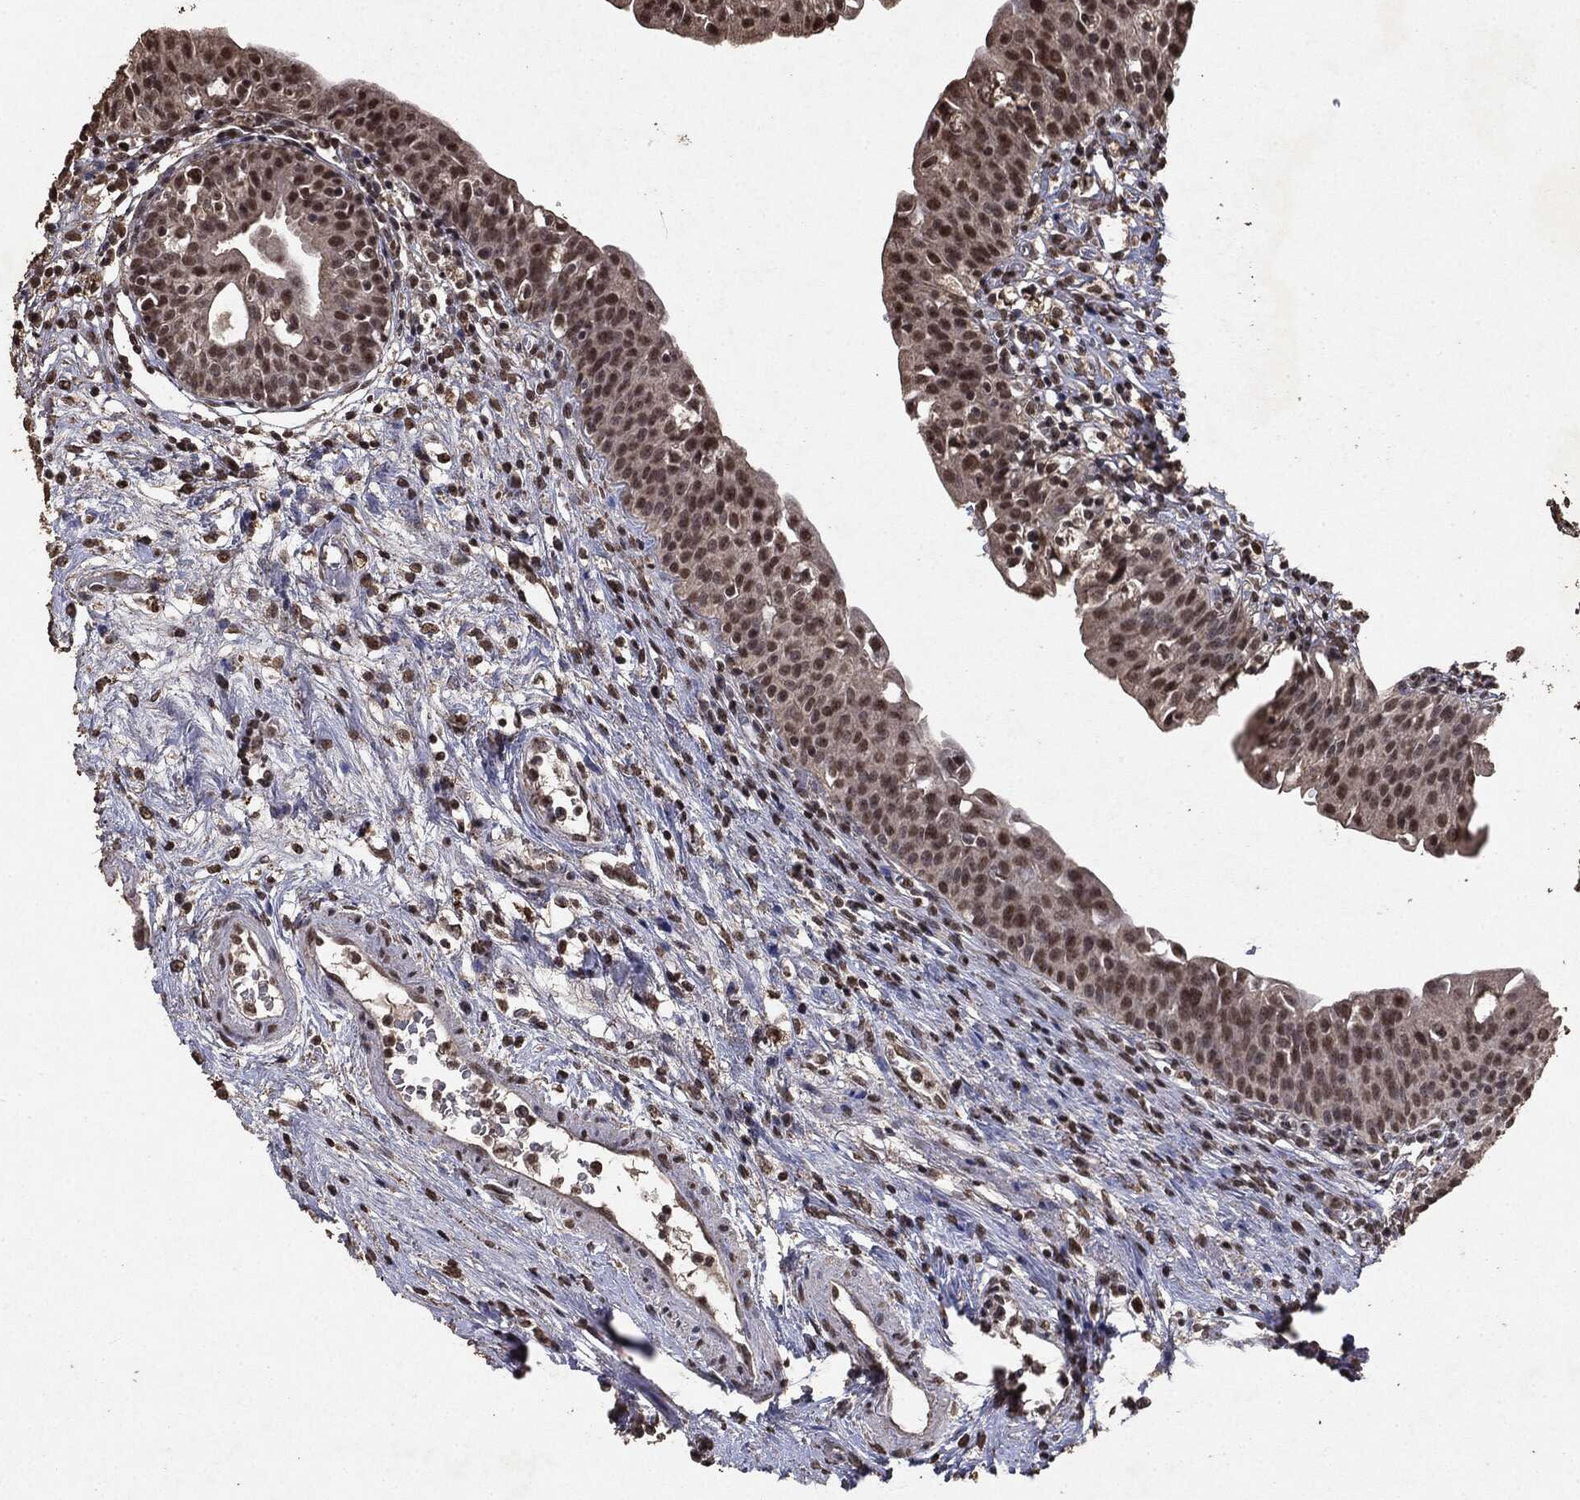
{"staining": {"intensity": "moderate", "quantity": ">75%", "location": "nuclear"}, "tissue": "urinary bladder", "cell_type": "Urothelial cells", "image_type": "normal", "snomed": [{"axis": "morphology", "description": "Normal tissue, NOS"}, {"axis": "topography", "description": "Urinary bladder"}], "caption": "The micrograph reveals a brown stain indicating the presence of a protein in the nuclear of urothelial cells in urinary bladder. Nuclei are stained in blue.", "gene": "RAD18", "patient": {"sex": "male", "age": 76}}